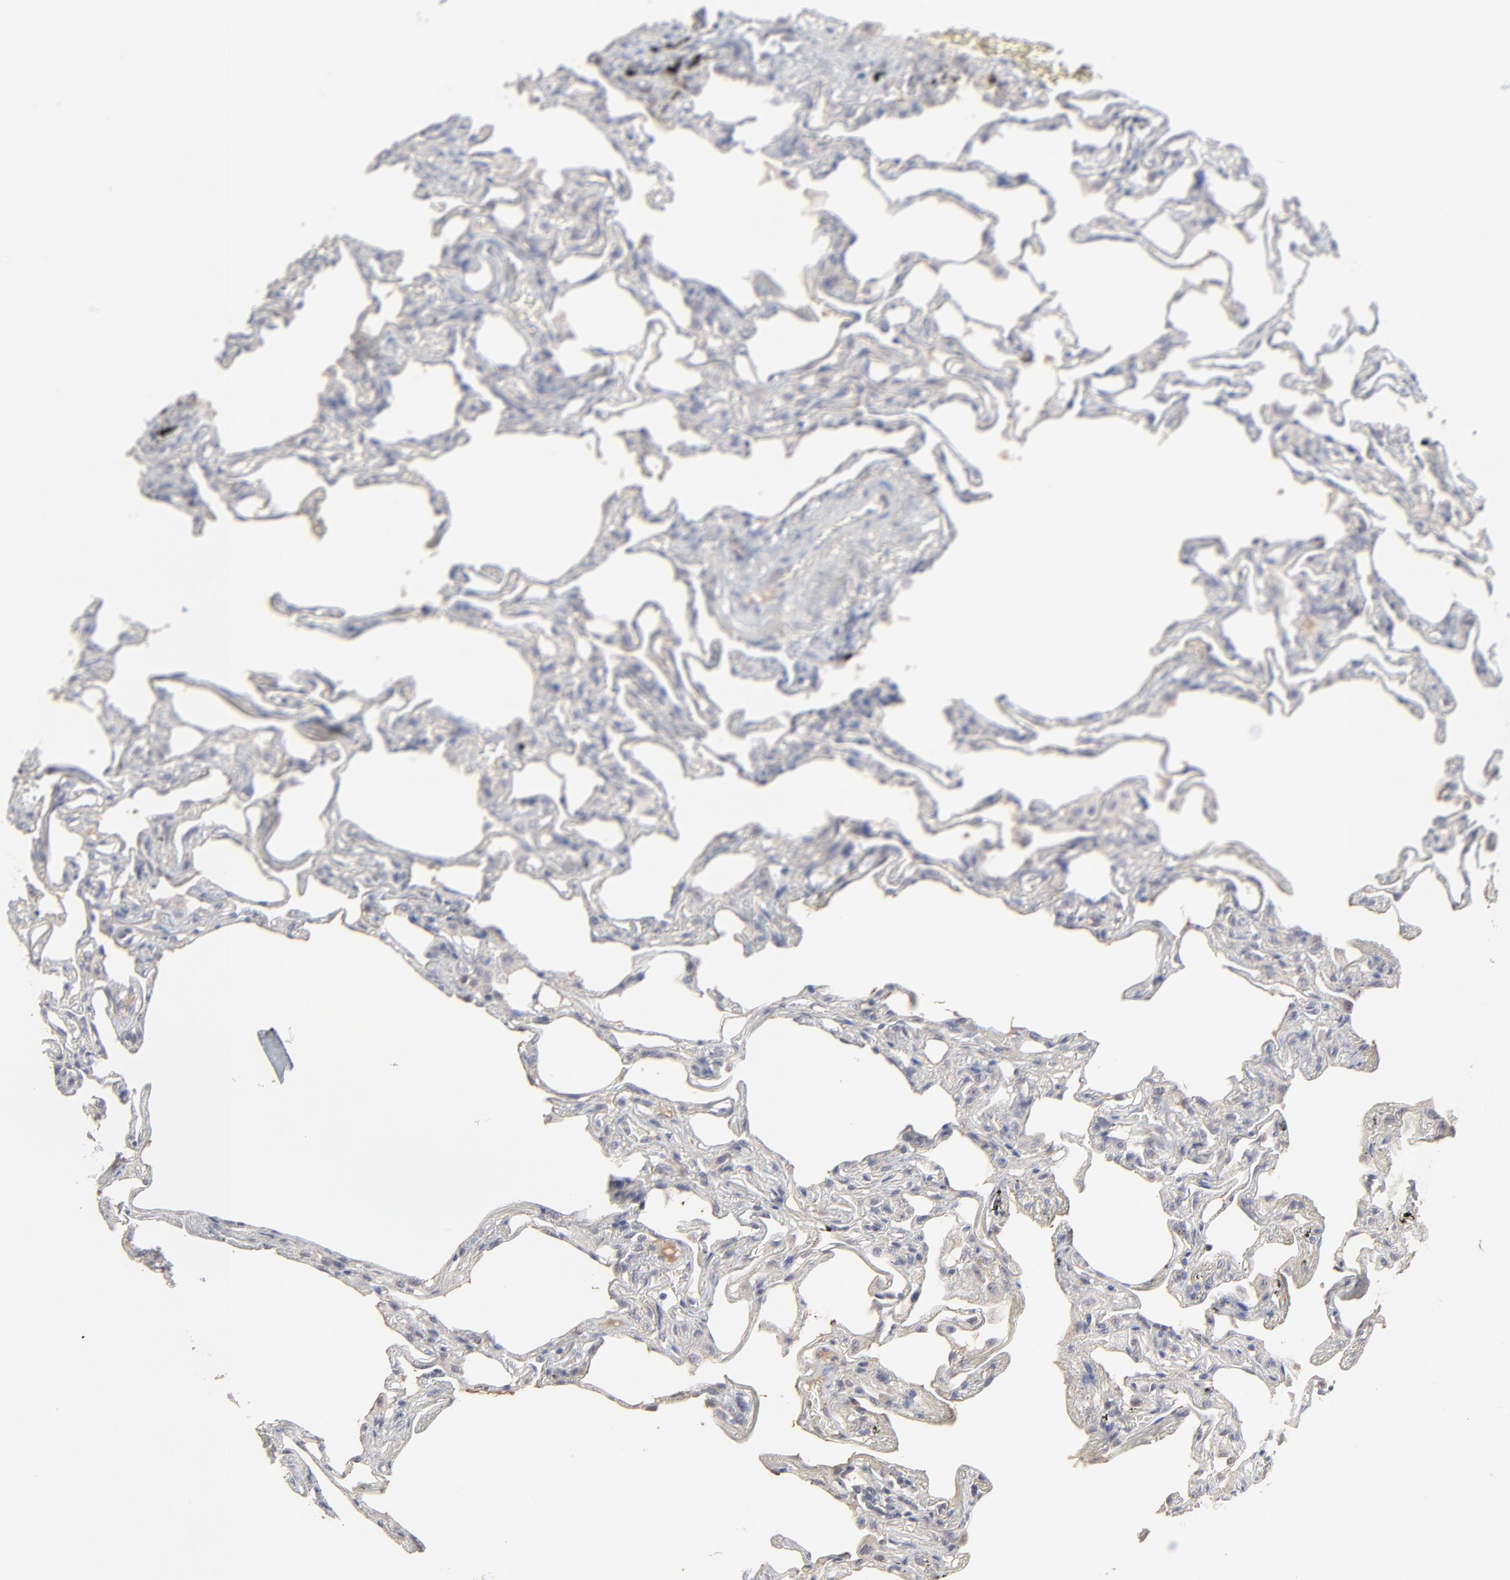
{"staining": {"intensity": "negative", "quantity": "none", "location": "none"}, "tissue": "lung", "cell_type": "Alveolar cells", "image_type": "normal", "snomed": [{"axis": "morphology", "description": "Normal tissue, NOS"}, {"axis": "morphology", "description": "Inflammation, NOS"}, {"axis": "topography", "description": "Lung"}], "caption": "High power microscopy histopathology image of an immunohistochemistry (IHC) photomicrograph of normal lung, revealing no significant expression in alveolar cells.", "gene": "FAM199X", "patient": {"sex": "male", "age": 69}}